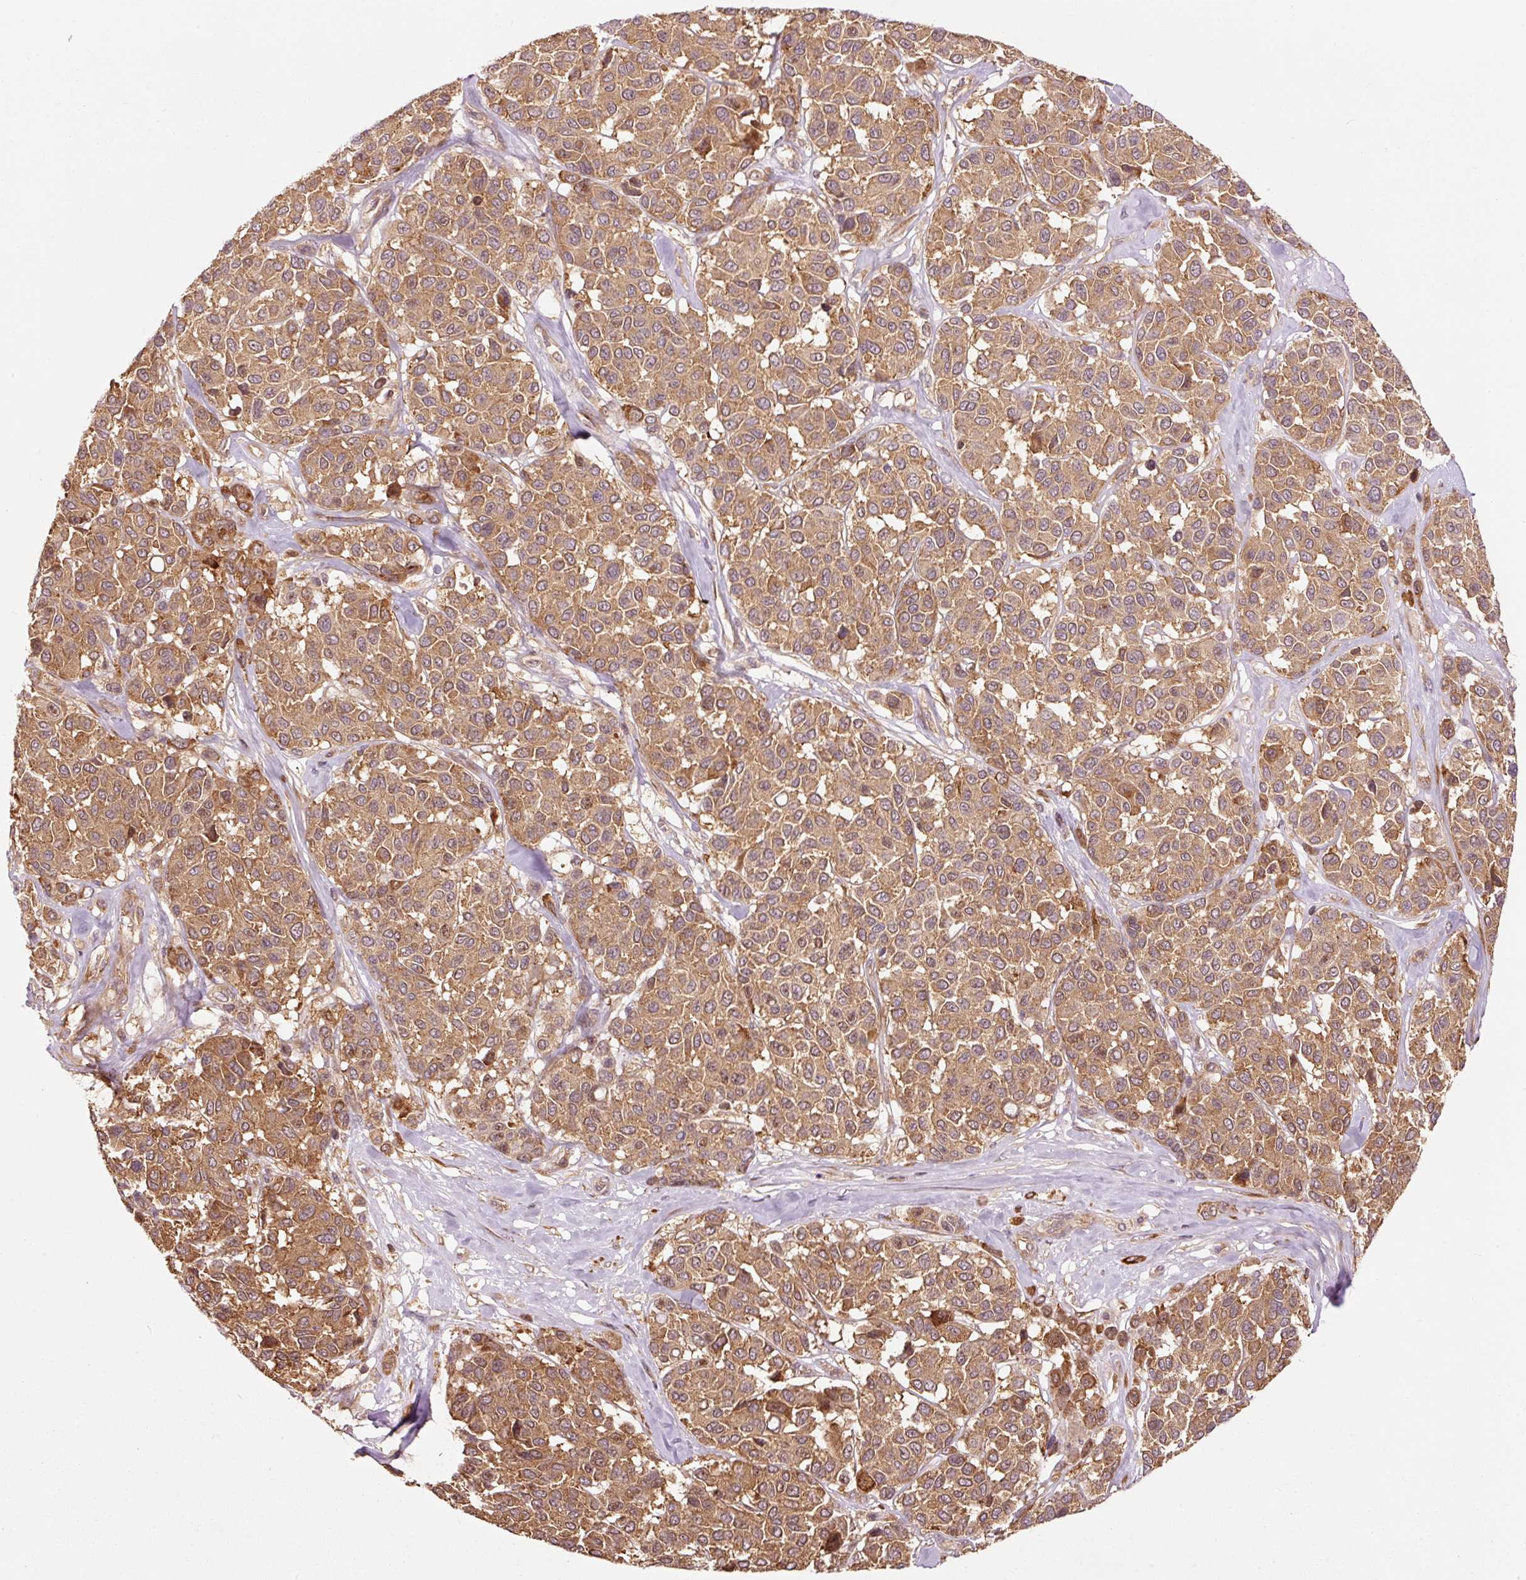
{"staining": {"intensity": "moderate", "quantity": ">75%", "location": "cytoplasmic/membranous"}, "tissue": "melanoma", "cell_type": "Tumor cells", "image_type": "cancer", "snomed": [{"axis": "morphology", "description": "Malignant melanoma, NOS"}, {"axis": "topography", "description": "Skin"}], "caption": "An IHC histopathology image of neoplastic tissue is shown. Protein staining in brown labels moderate cytoplasmic/membranous positivity in melanoma within tumor cells. The staining was performed using DAB to visualize the protein expression in brown, while the nuclei were stained in blue with hematoxylin (Magnification: 20x).", "gene": "PDAP1", "patient": {"sex": "female", "age": 66}}